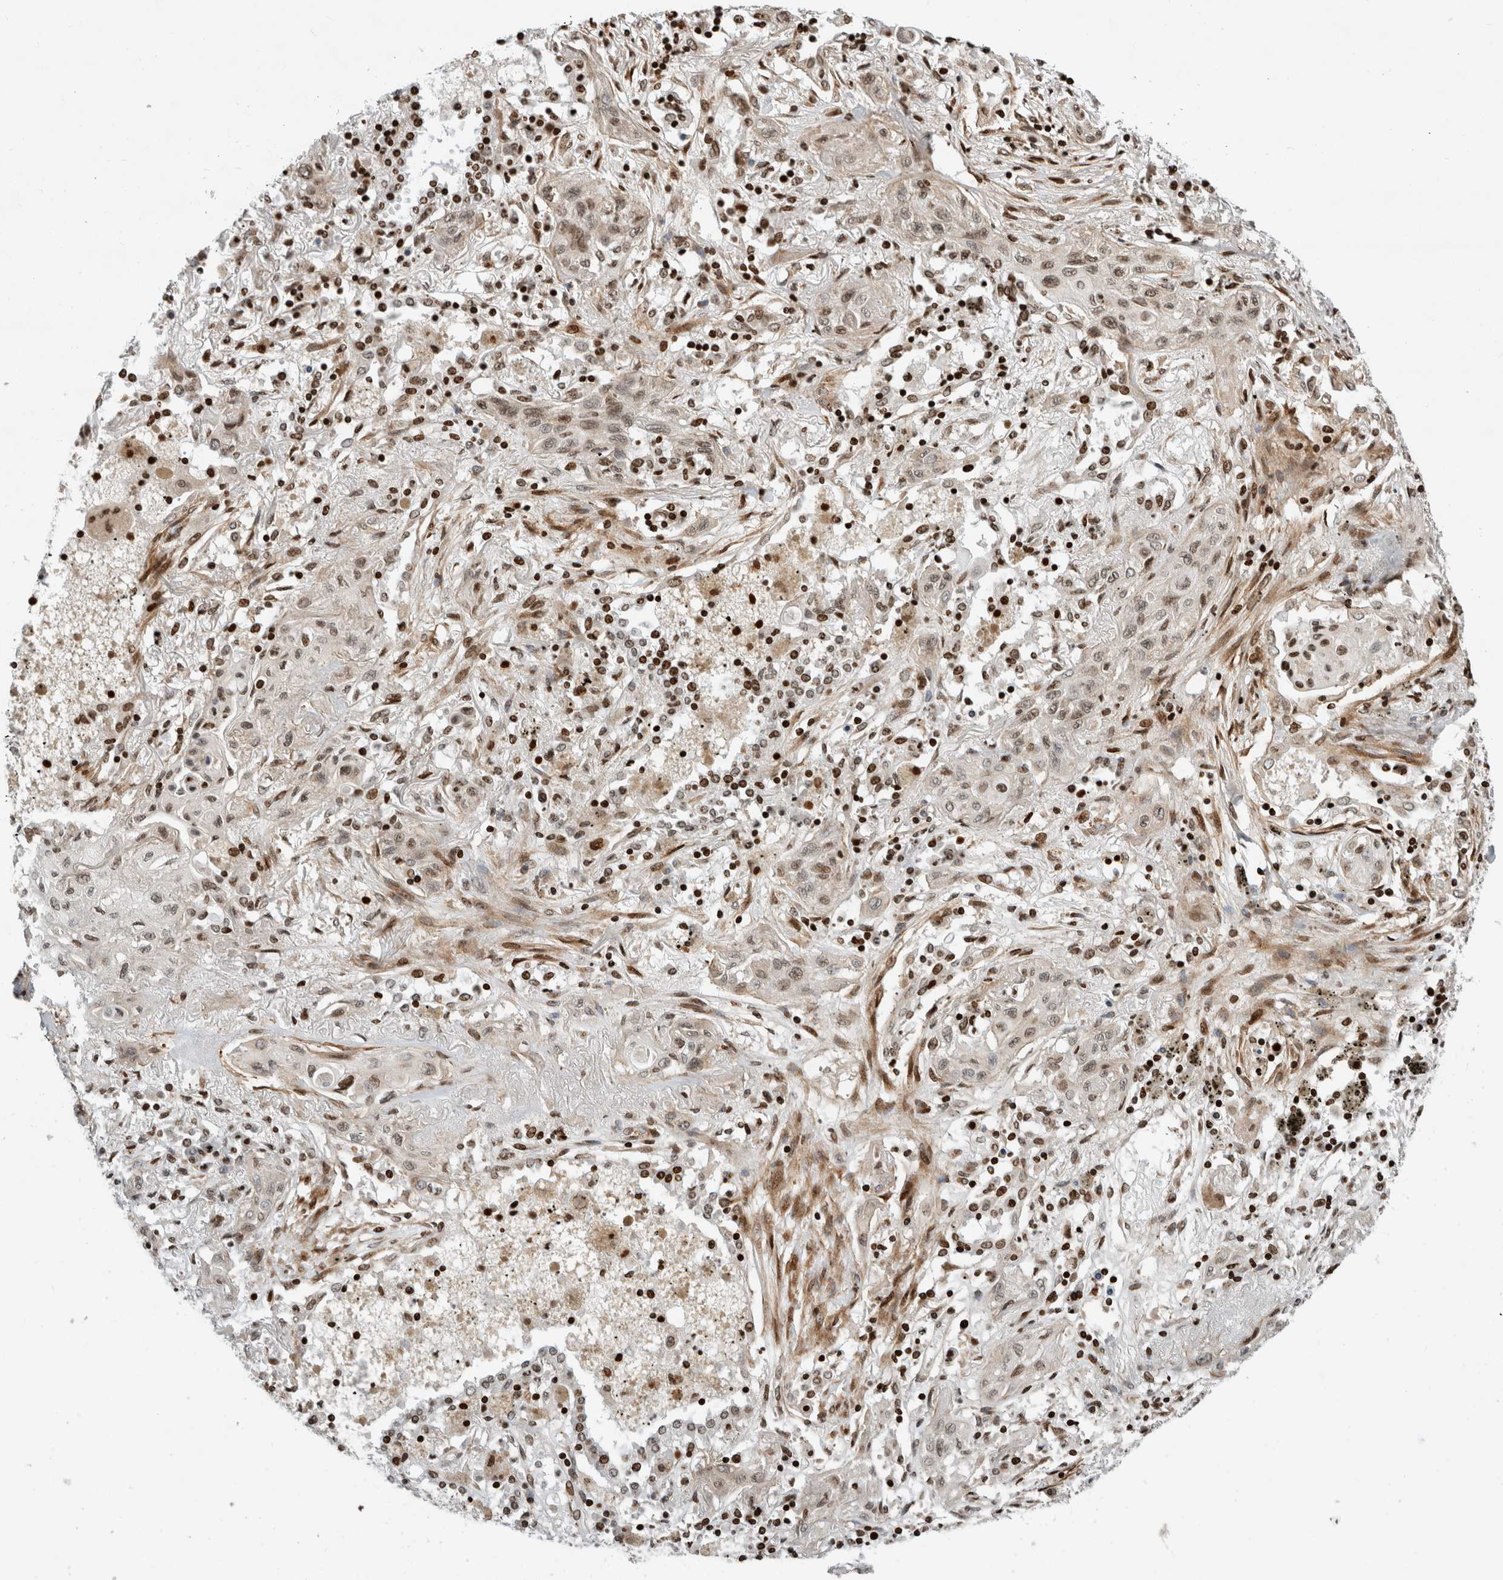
{"staining": {"intensity": "weak", "quantity": "<25%", "location": "nuclear"}, "tissue": "lung cancer", "cell_type": "Tumor cells", "image_type": "cancer", "snomed": [{"axis": "morphology", "description": "Squamous cell carcinoma, NOS"}, {"axis": "topography", "description": "Lung"}], "caption": "Micrograph shows no significant protein positivity in tumor cells of lung cancer.", "gene": "GINS4", "patient": {"sex": "female", "age": 47}}